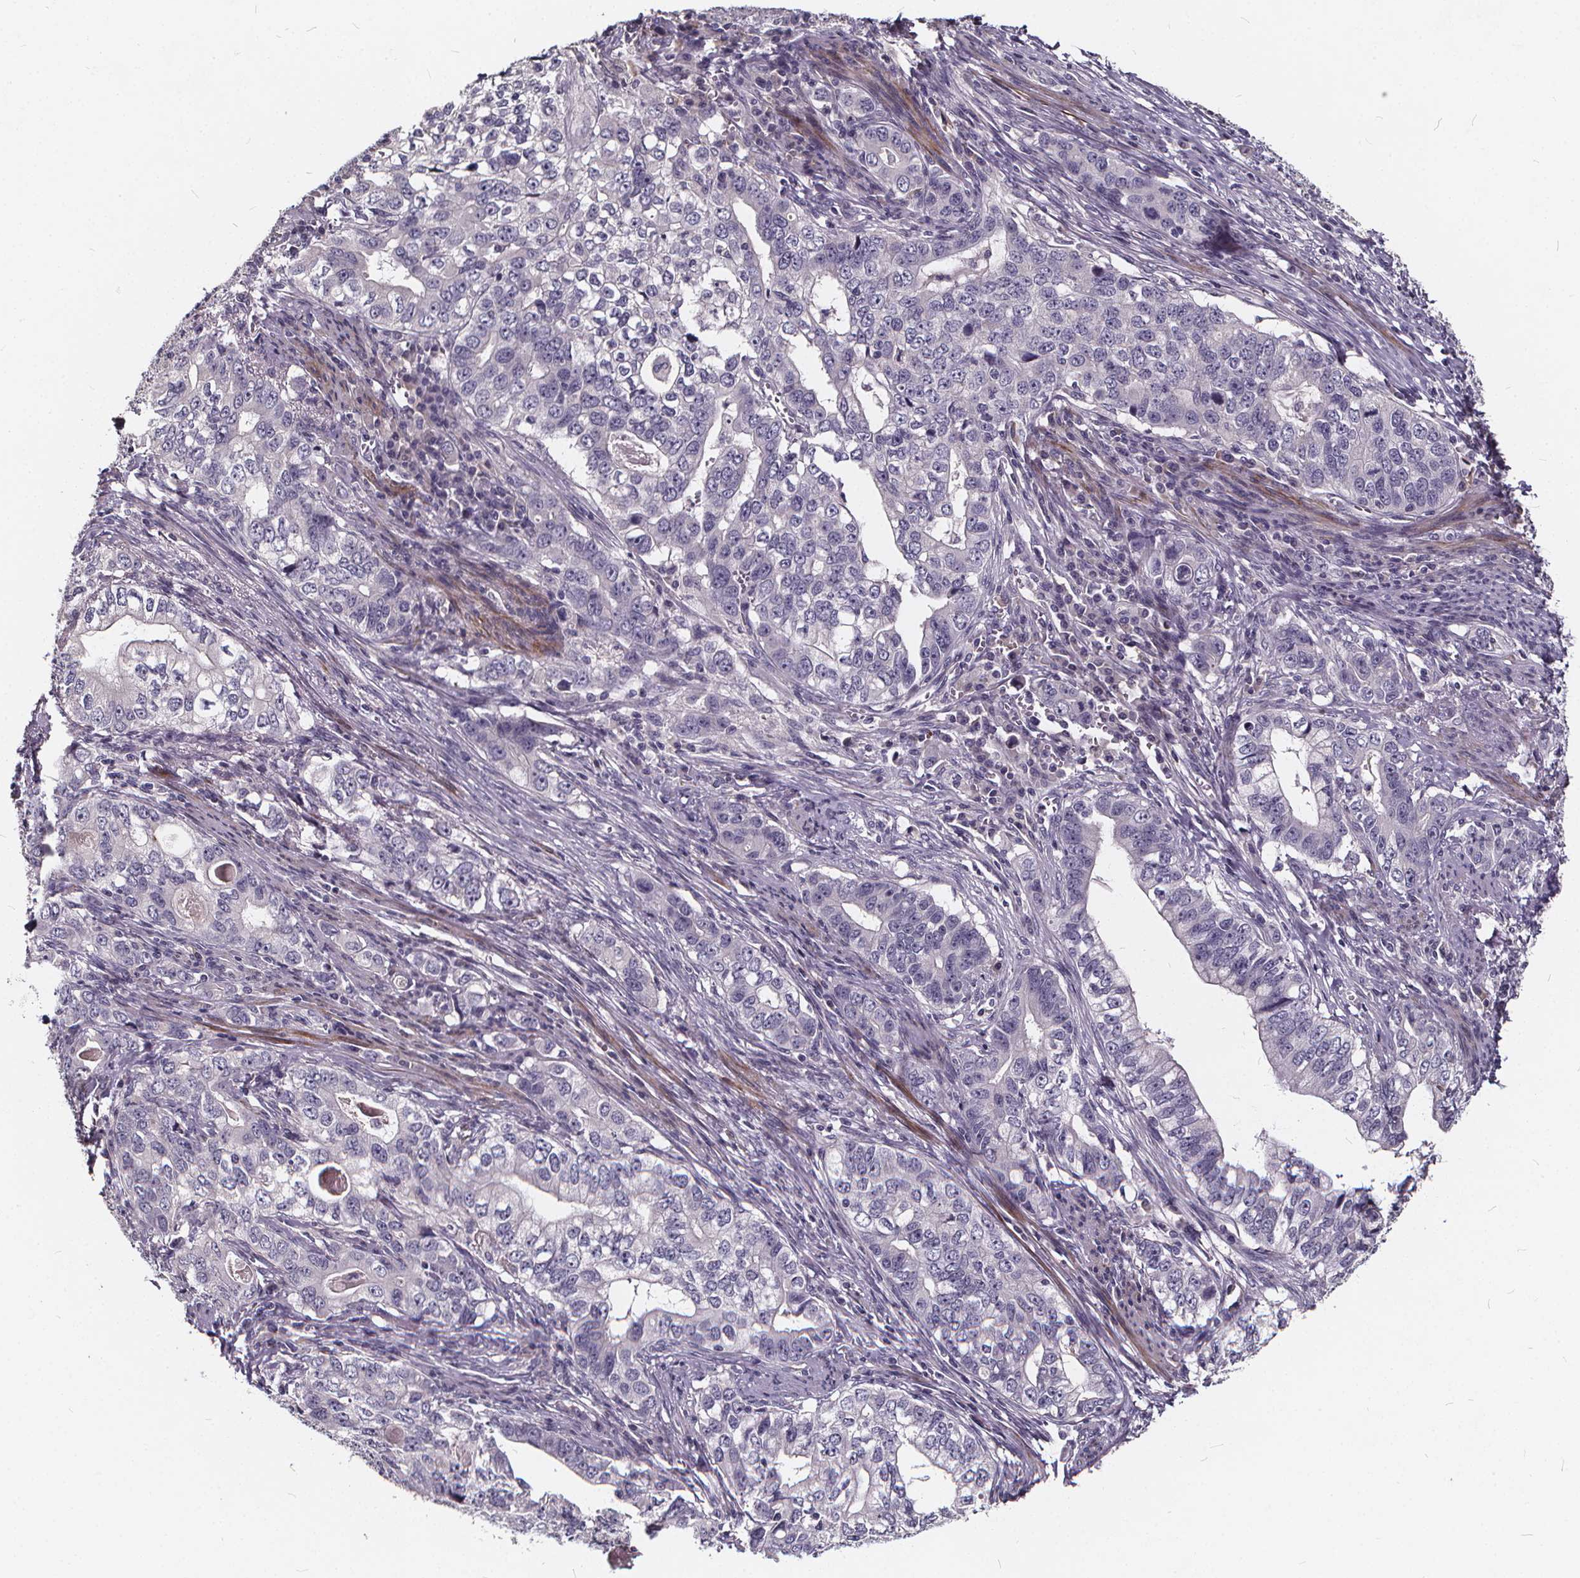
{"staining": {"intensity": "negative", "quantity": "none", "location": "none"}, "tissue": "stomach cancer", "cell_type": "Tumor cells", "image_type": "cancer", "snomed": [{"axis": "morphology", "description": "Adenocarcinoma, NOS"}, {"axis": "topography", "description": "Stomach, lower"}], "caption": "Immunohistochemistry (IHC) image of stomach cancer (adenocarcinoma) stained for a protein (brown), which exhibits no positivity in tumor cells.", "gene": "TSPAN14", "patient": {"sex": "female", "age": 72}}